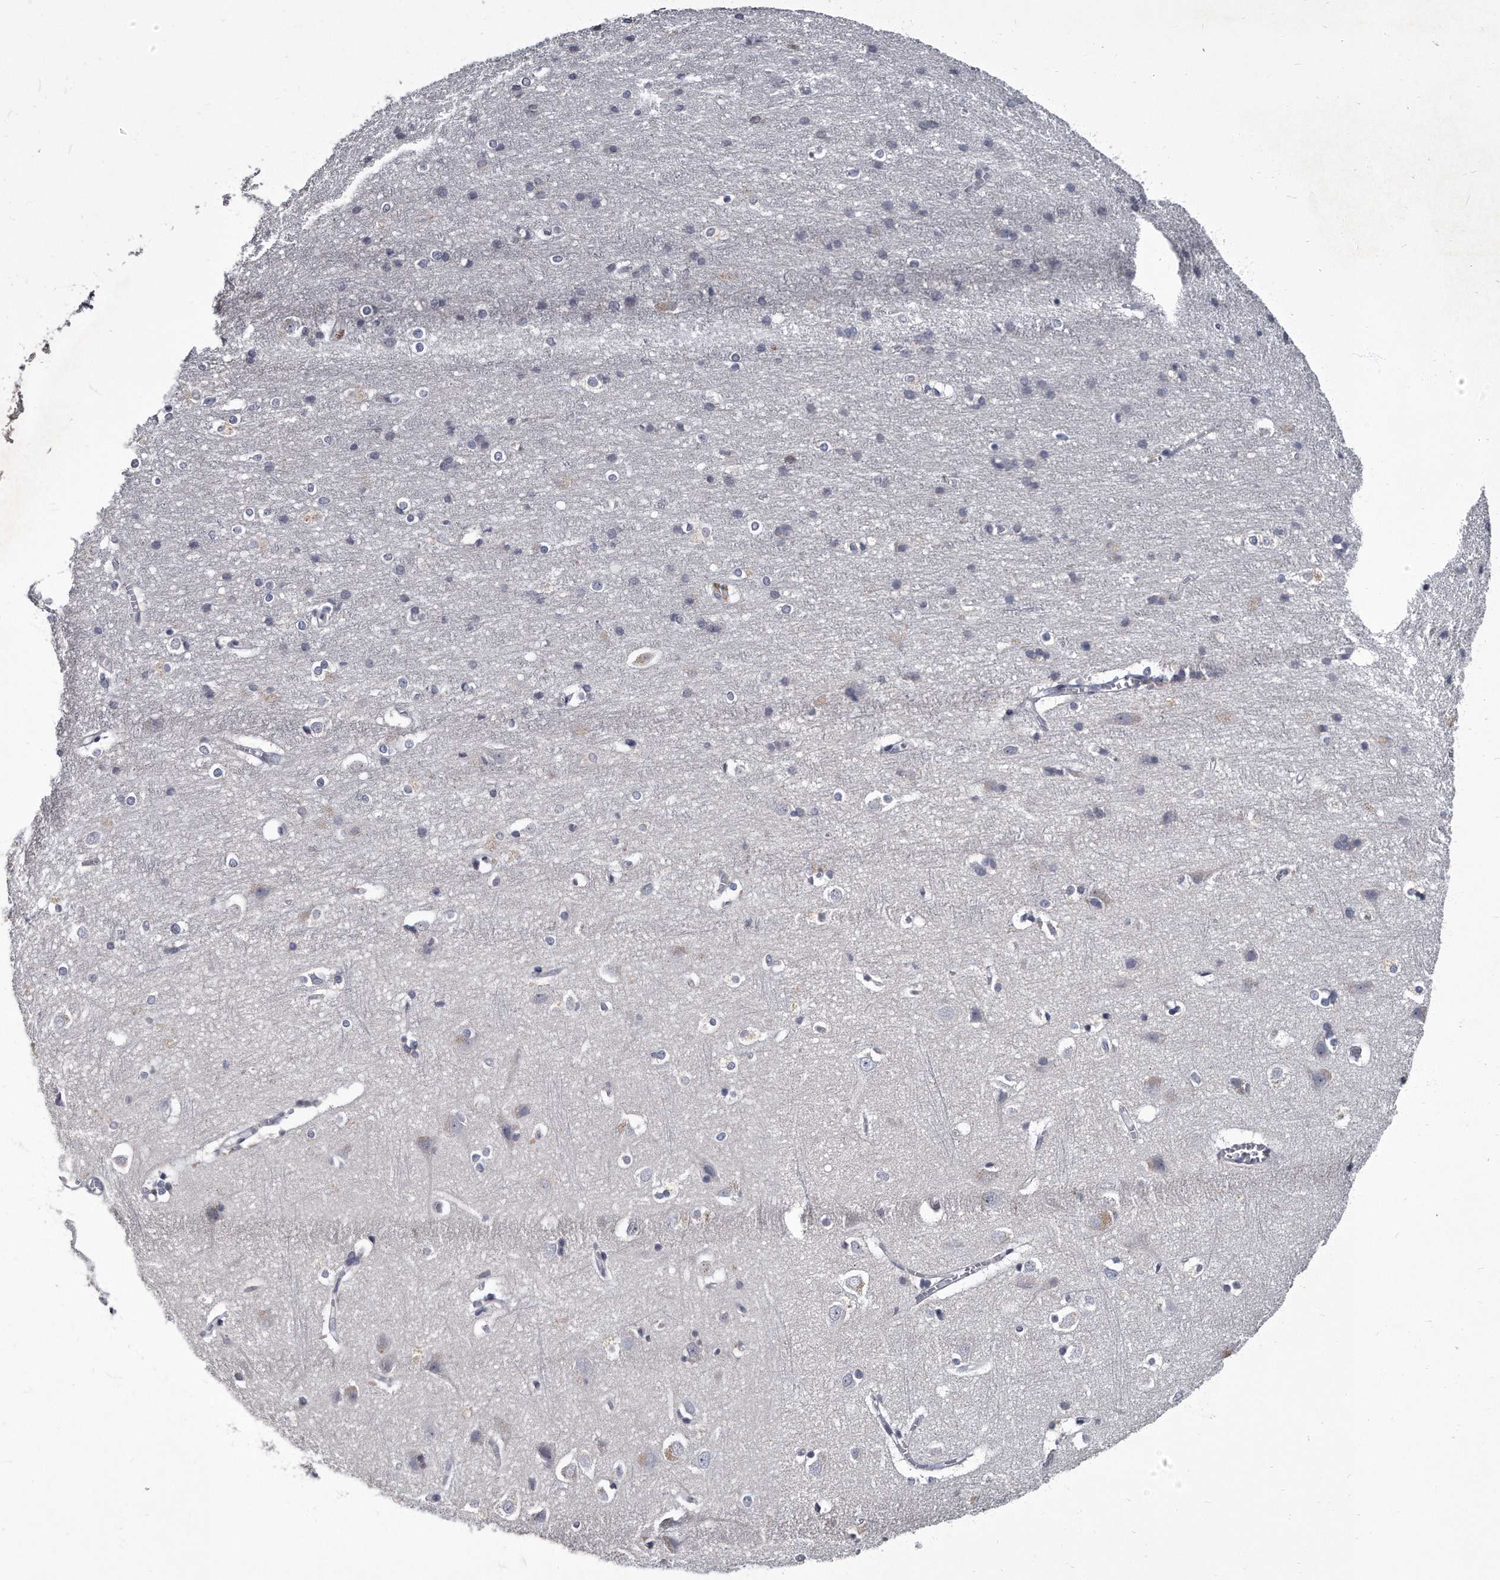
{"staining": {"intensity": "negative", "quantity": "none", "location": "none"}, "tissue": "cerebral cortex", "cell_type": "Endothelial cells", "image_type": "normal", "snomed": [{"axis": "morphology", "description": "Normal tissue, NOS"}, {"axis": "topography", "description": "Cerebral cortex"}], "caption": "Photomicrograph shows no significant protein staining in endothelial cells of normal cerebral cortex. (DAB (3,3'-diaminobenzidine) IHC with hematoxylin counter stain).", "gene": "GAPVD1", "patient": {"sex": "male", "age": 54}}